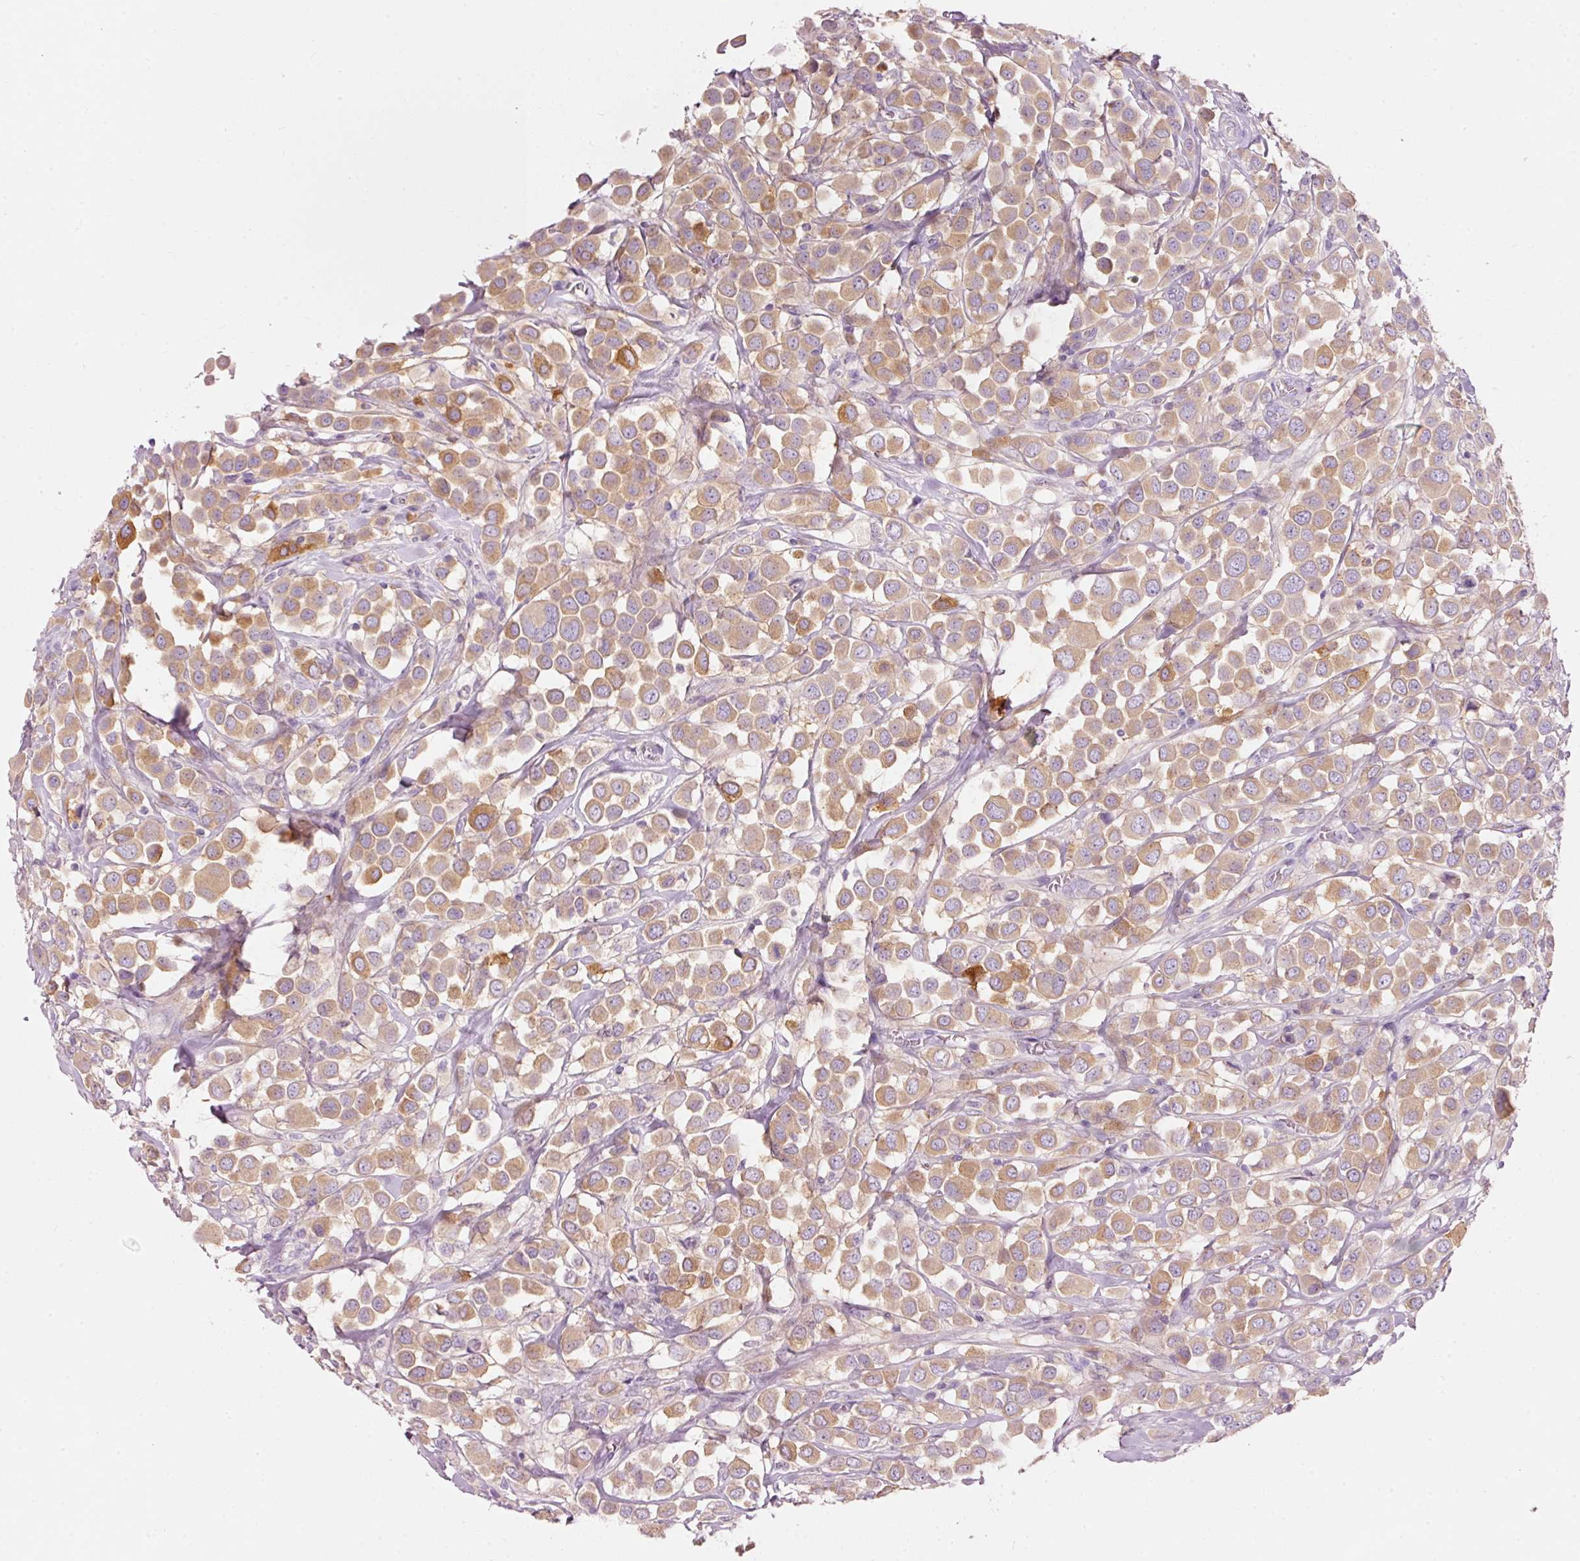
{"staining": {"intensity": "moderate", "quantity": ">75%", "location": "cytoplasmic/membranous"}, "tissue": "breast cancer", "cell_type": "Tumor cells", "image_type": "cancer", "snomed": [{"axis": "morphology", "description": "Duct carcinoma"}, {"axis": "topography", "description": "Breast"}], "caption": "Tumor cells demonstrate medium levels of moderate cytoplasmic/membranous staining in approximately >75% of cells in breast cancer.", "gene": "PDXDC1", "patient": {"sex": "female", "age": 61}}